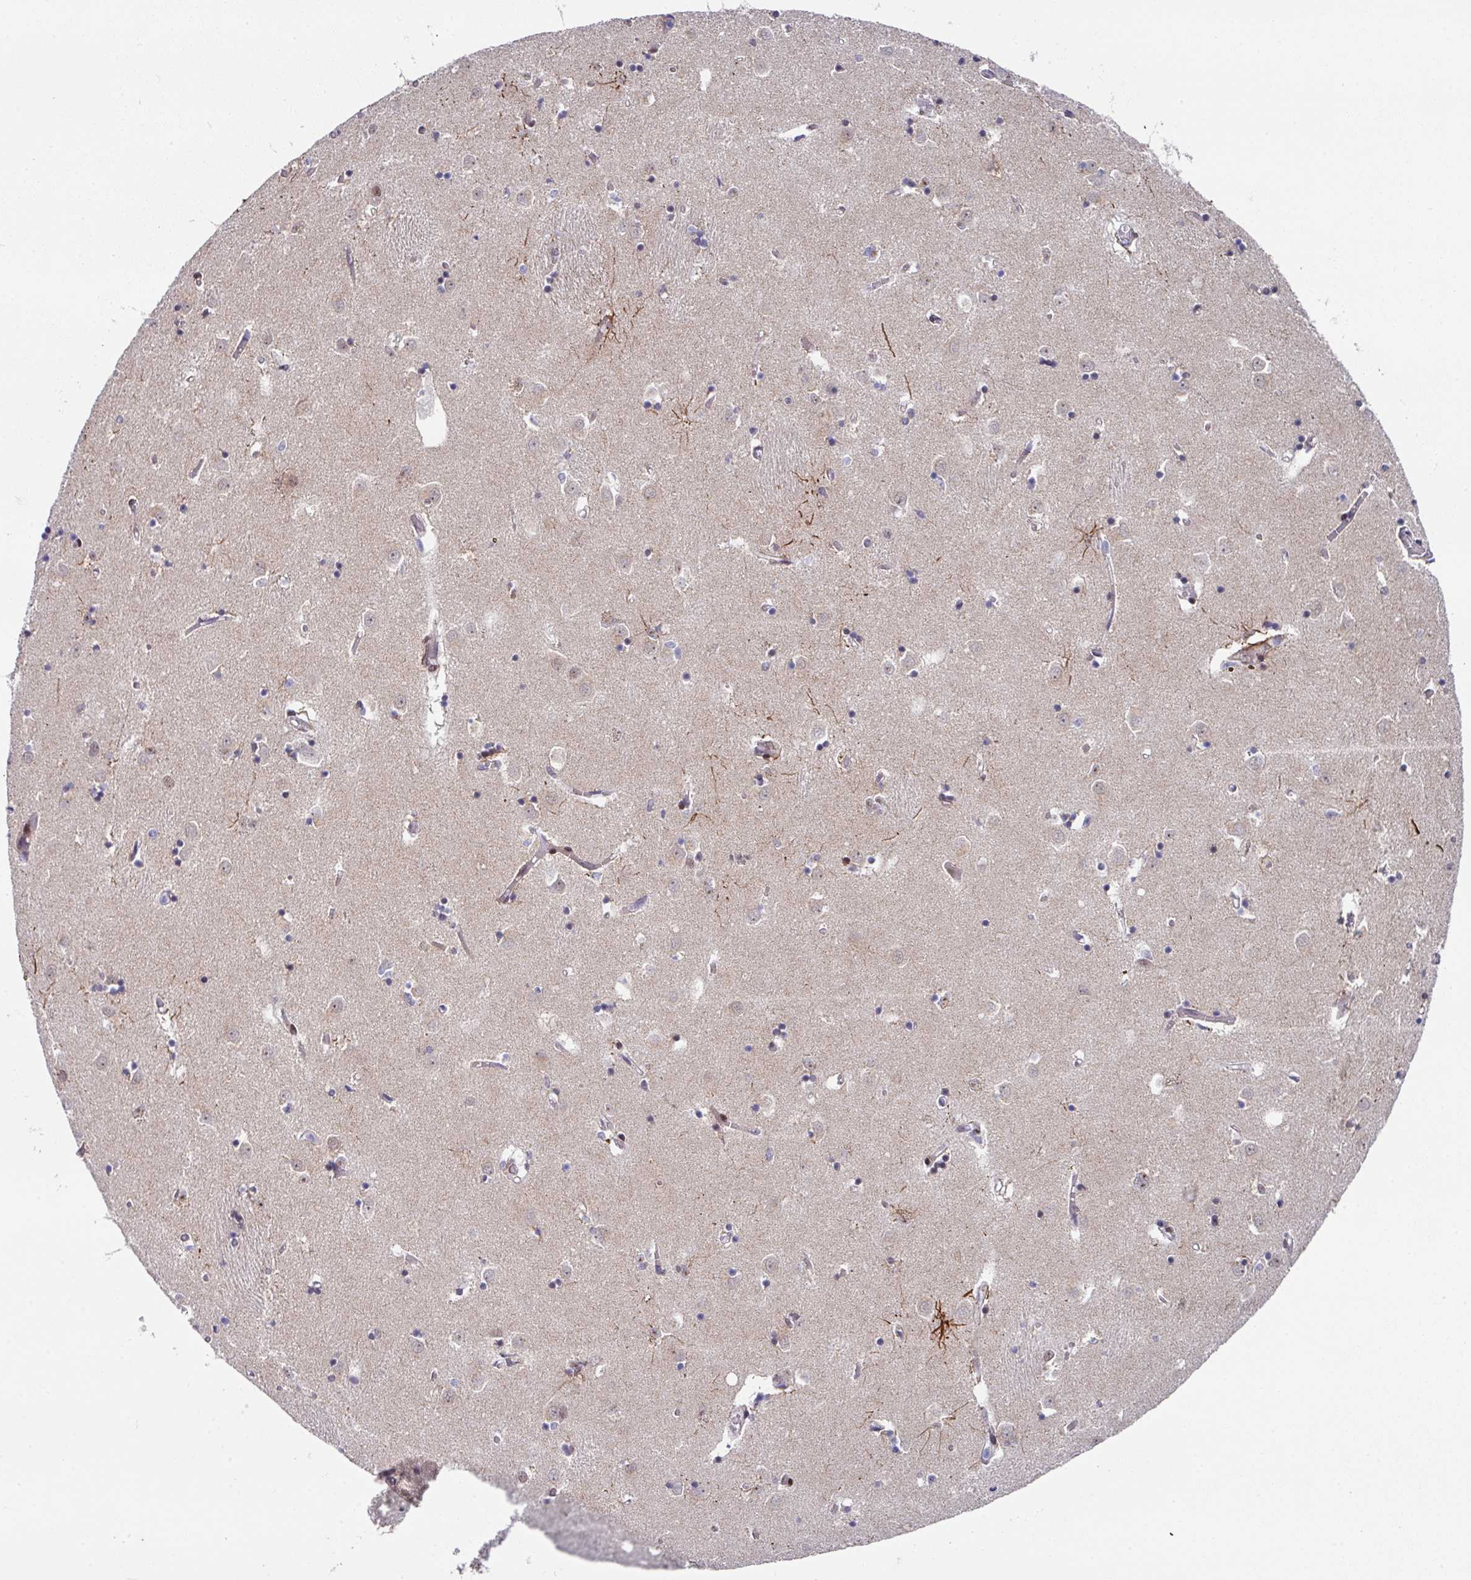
{"staining": {"intensity": "negative", "quantity": "none", "location": "none"}, "tissue": "caudate", "cell_type": "Glial cells", "image_type": "normal", "snomed": [{"axis": "morphology", "description": "Normal tissue, NOS"}, {"axis": "topography", "description": "Lateral ventricle wall"}], "caption": "IHC image of benign caudate stained for a protein (brown), which displays no positivity in glial cells.", "gene": "CBX7", "patient": {"sex": "male", "age": 70}}